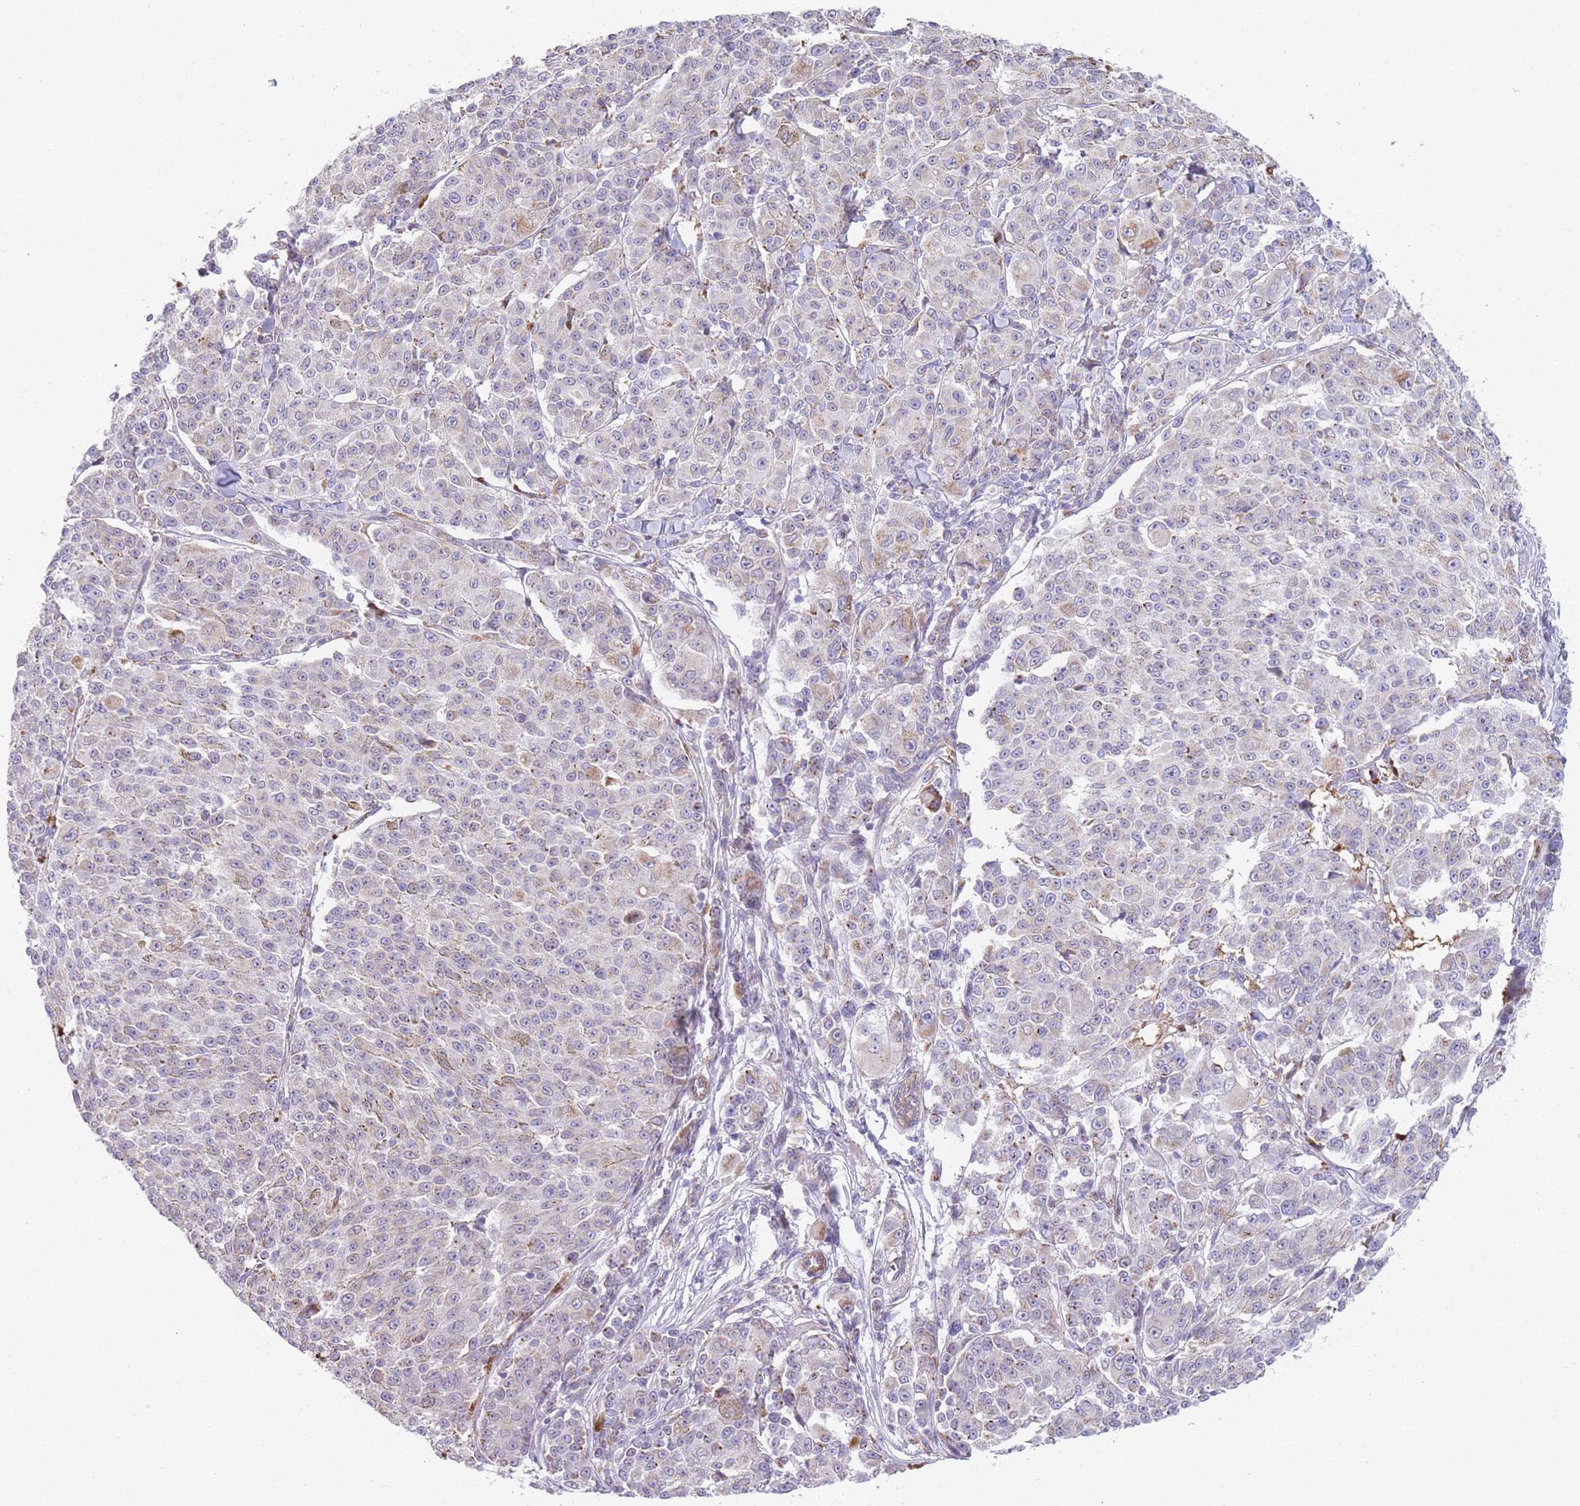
{"staining": {"intensity": "moderate", "quantity": "<25%", "location": "cytoplasmic/membranous"}, "tissue": "melanoma", "cell_type": "Tumor cells", "image_type": "cancer", "snomed": [{"axis": "morphology", "description": "Malignant melanoma, NOS"}, {"axis": "topography", "description": "Skin"}], "caption": "This is a histology image of immunohistochemistry staining of melanoma, which shows moderate expression in the cytoplasmic/membranous of tumor cells.", "gene": "SMPD4", "patient": {"sex": "female", "age": 52}}